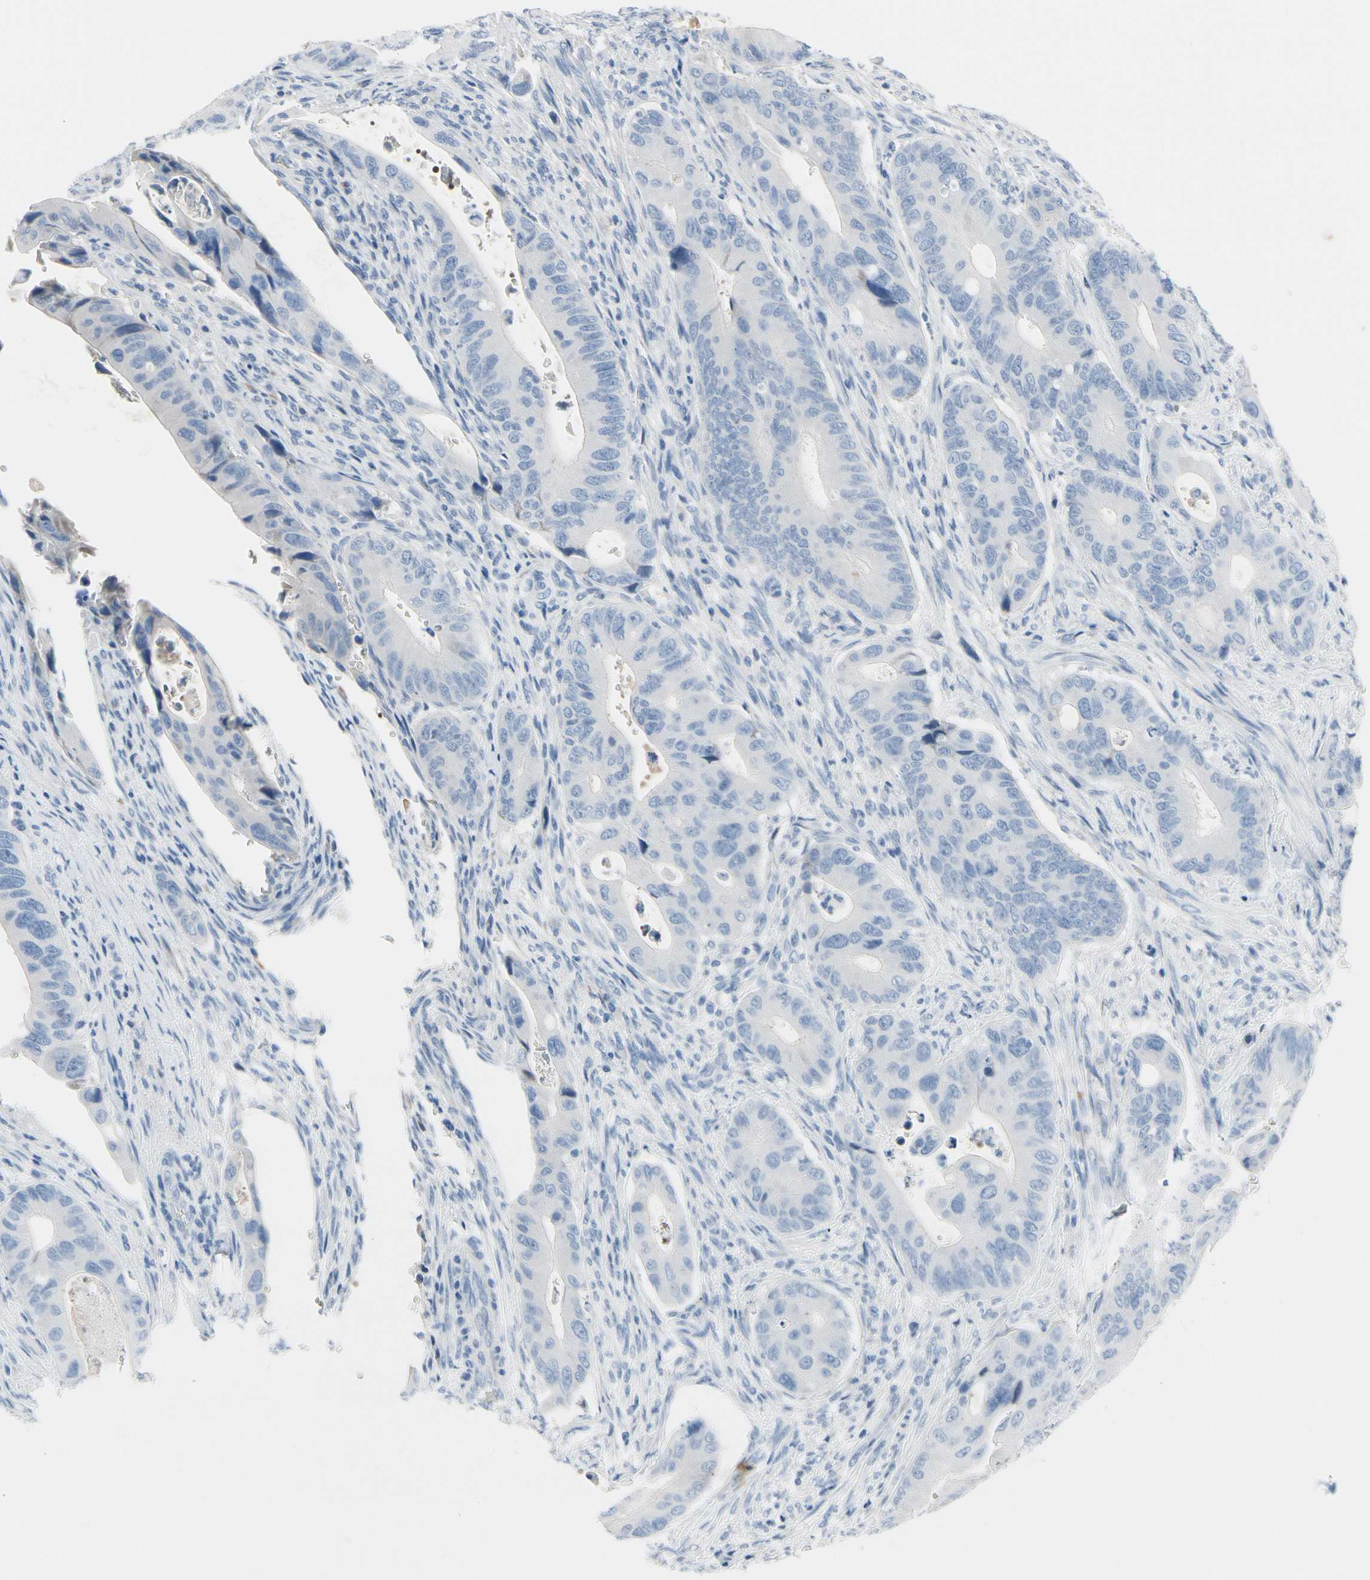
{"staining": {"intensity": "negative", "quantity": "none", "location": "none"}, "tissue": "colorectal cancer", "cell_type": "Tumor cells", "image_type": "cancer", "snomed": [{"axis": "morphology", "description": "Adenocarcinoma, NOS"}, {"axis": "topography", "description": "Rectum"}], "caption": "IHC image of adenocarcinoma (colorectal) stained for a protein (brown), which exhibits no staining in tumor cells. (DAB (3,3'-diaminobenzidine) immunohistochemistry (IHC) with hematoxylin counter stain).", "gene": "MUC5B", "patient": {"sex": "female", "age": 57}}